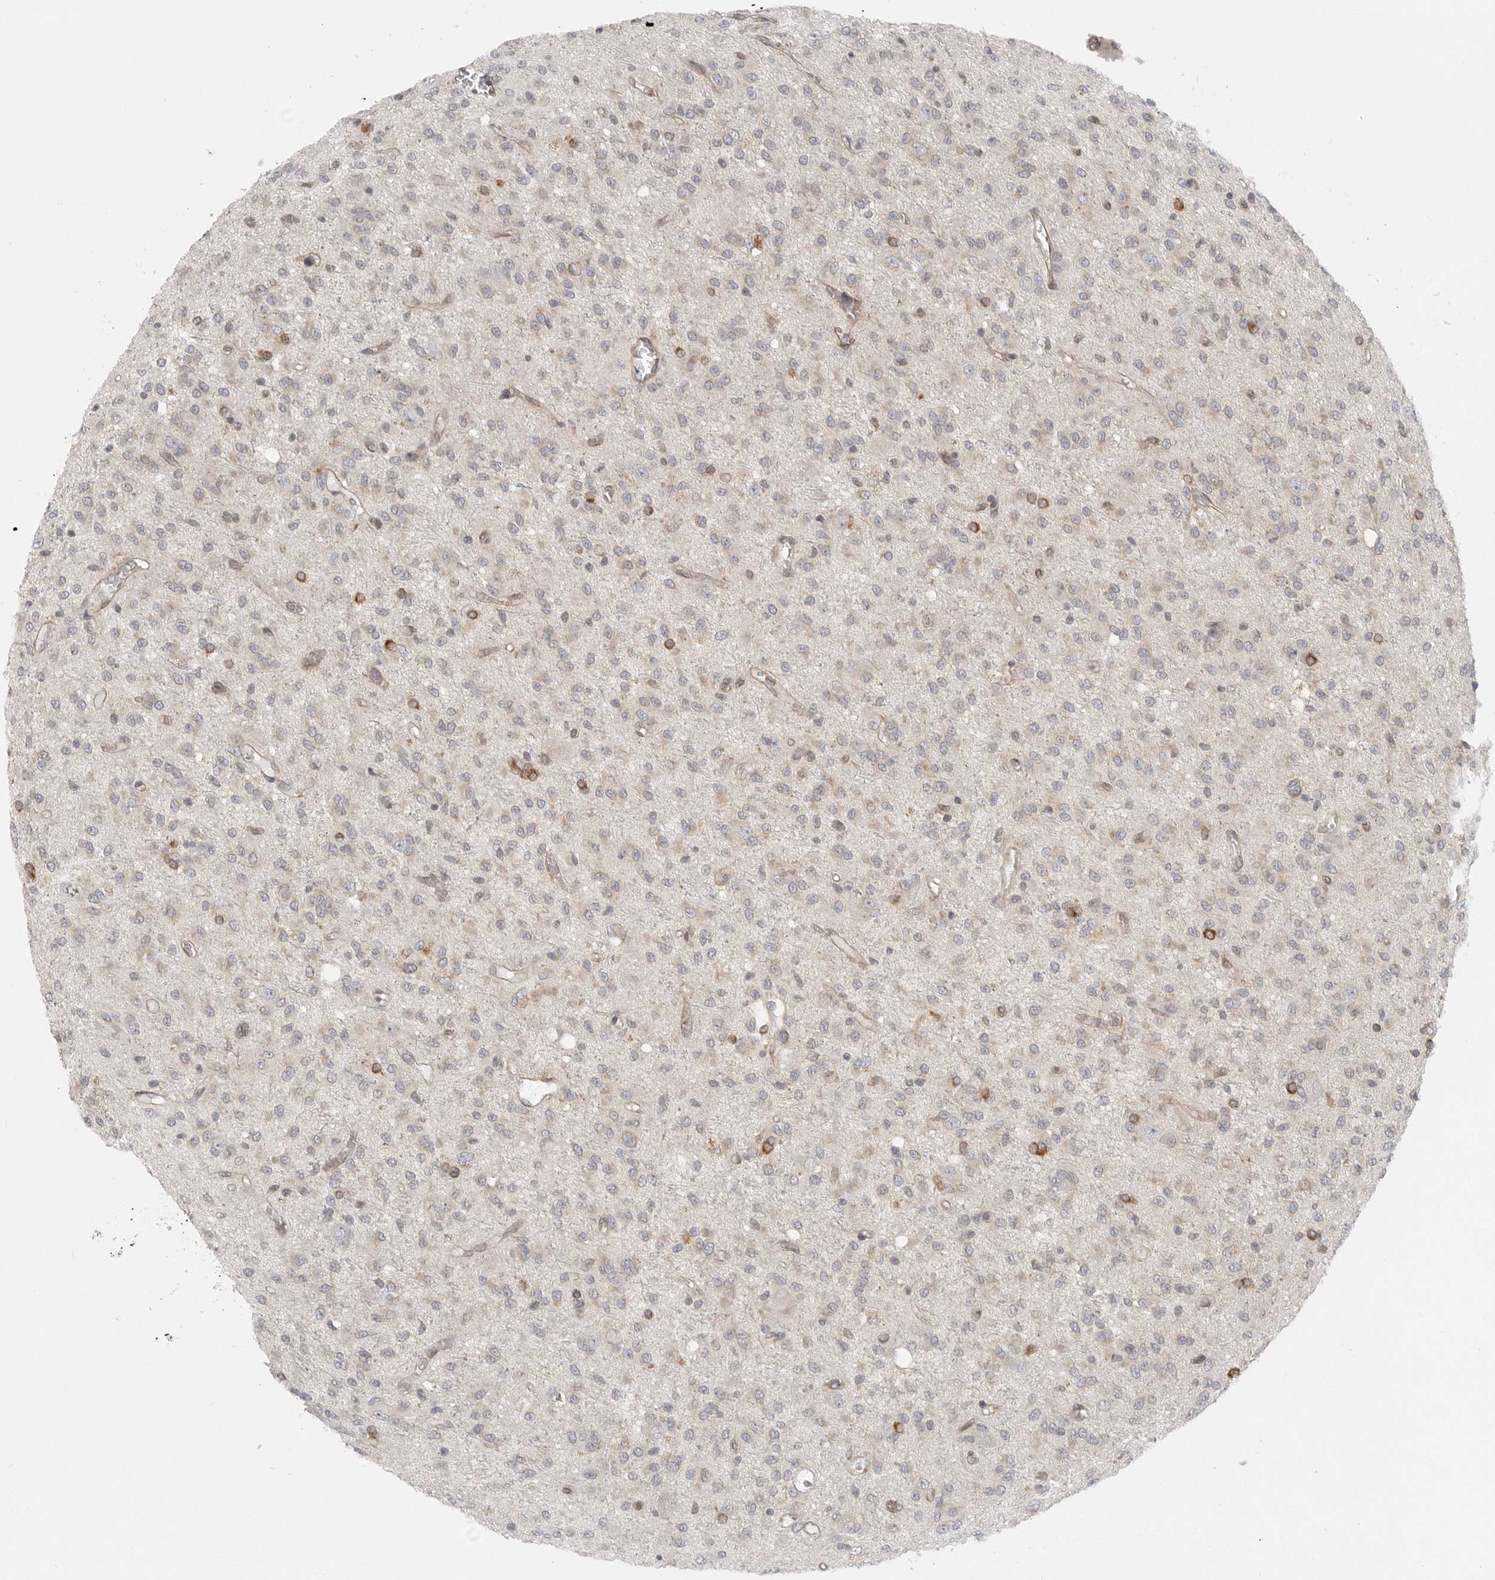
{"staining": {"intensity": "moderate", "quantity": "<25%", "location": "cytoplasmic/membranous"}, "tissue": "glioma", "cell_type": "Tumor cells", "image_type": "cancer", "snomed": [{"axis": "morphology", "description": "Glioma, malignant, High grade"}, {"axis": "topography", "description": "Brain"}], "caption": "IHC of malignant high-grade glioma displays low levels of moderate cytoplasmic/membranous positivity in approximately <25% of tumor cells.", "gene": "CERS2", "patient": {"sex": "female", "age": 59}}